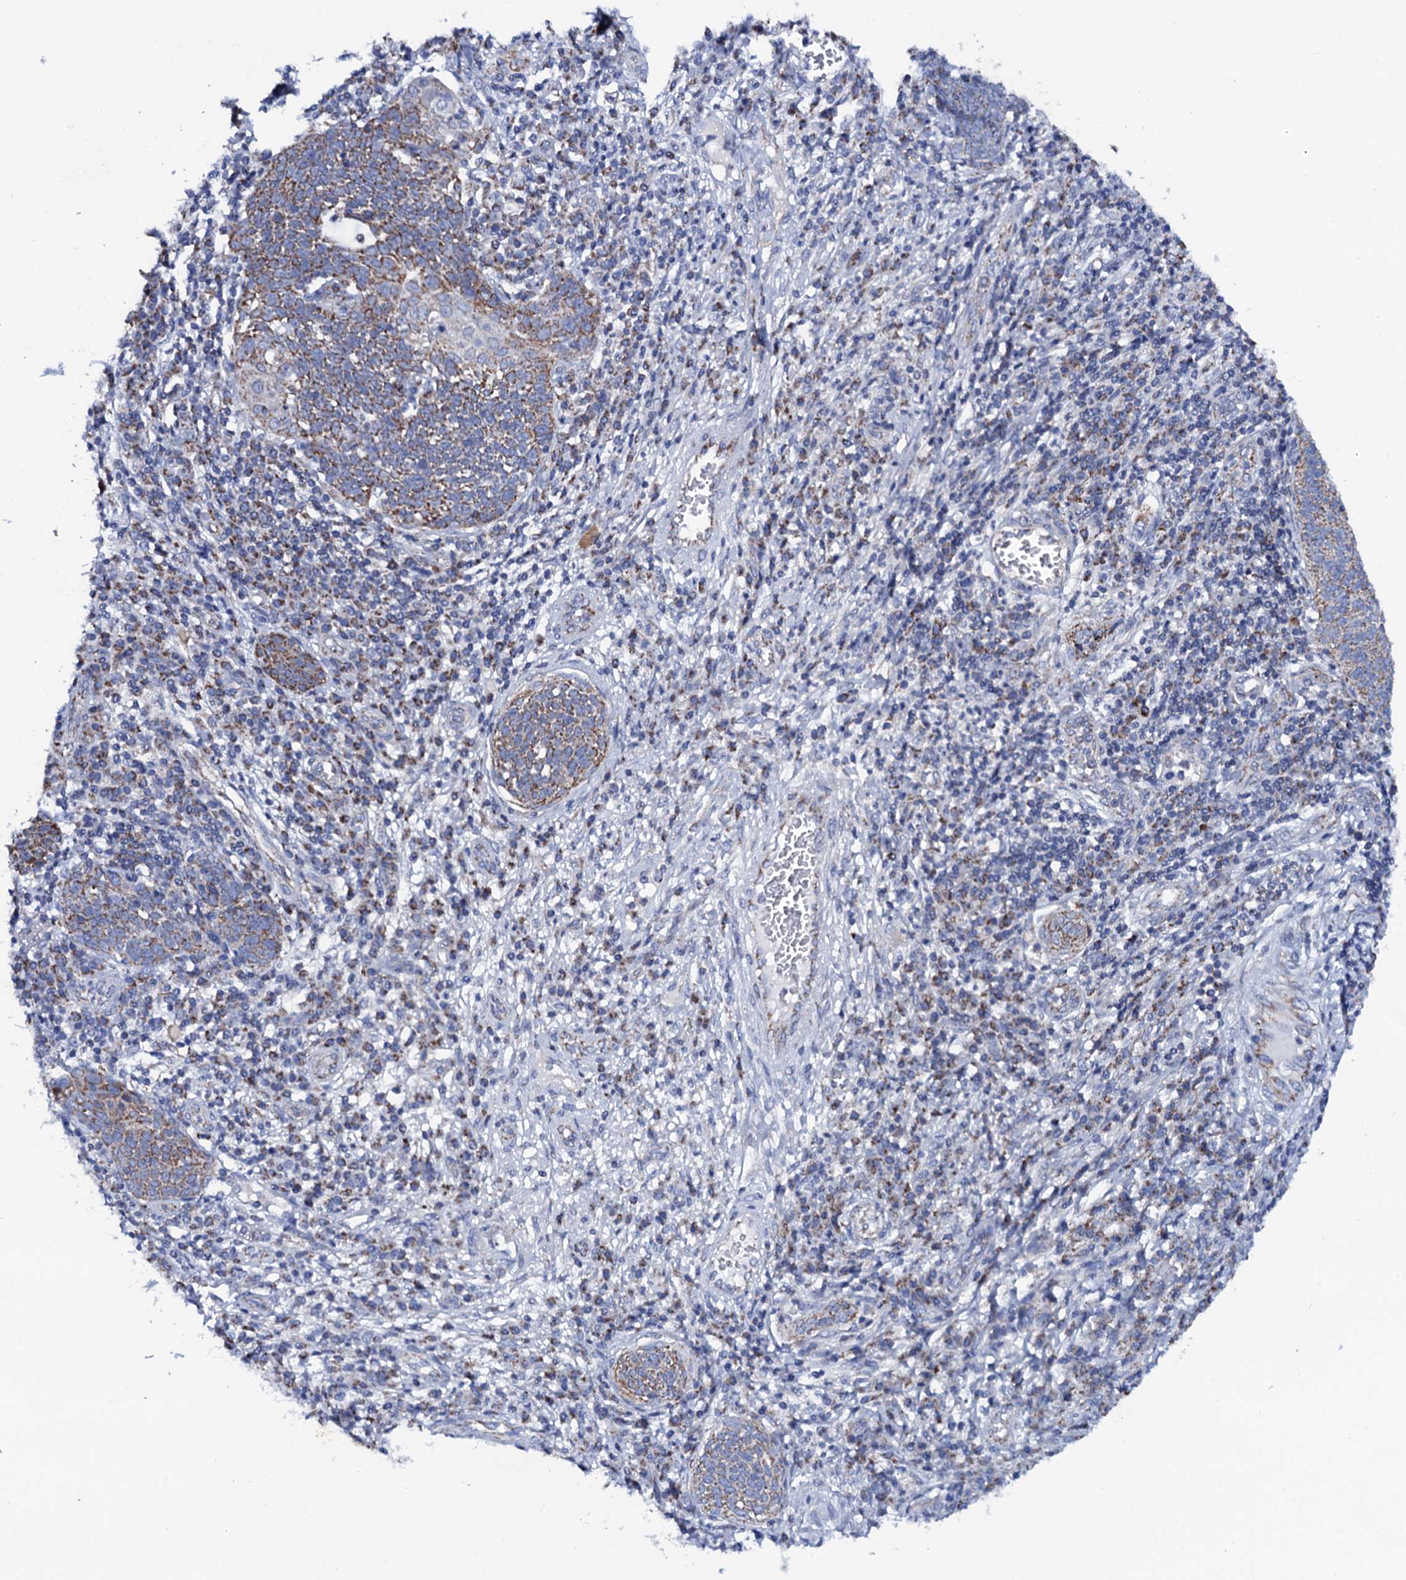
{"staining": {"intensity": "weak", "quantity": "25%-75%", "location": "cytoplasmic/membranous"}, "tissue": "cervical cancer", "cell_type": "Tumor cells", "image_type": "cancer", "snomed": [{"axis": "morphology", "description": "Squamous cell carcinoma, NOS"}, {"axis": "topography", "description": "Cervix"}], "caption": "A low amount of weak cytoplasmic/membranous staining is appreciated in approximately 25%-75% of tumor cells in squamous cell carcinoma (cervical) tissue.", "gene": "PTCD3", "patient": {"sex": "female", "age": 34}}